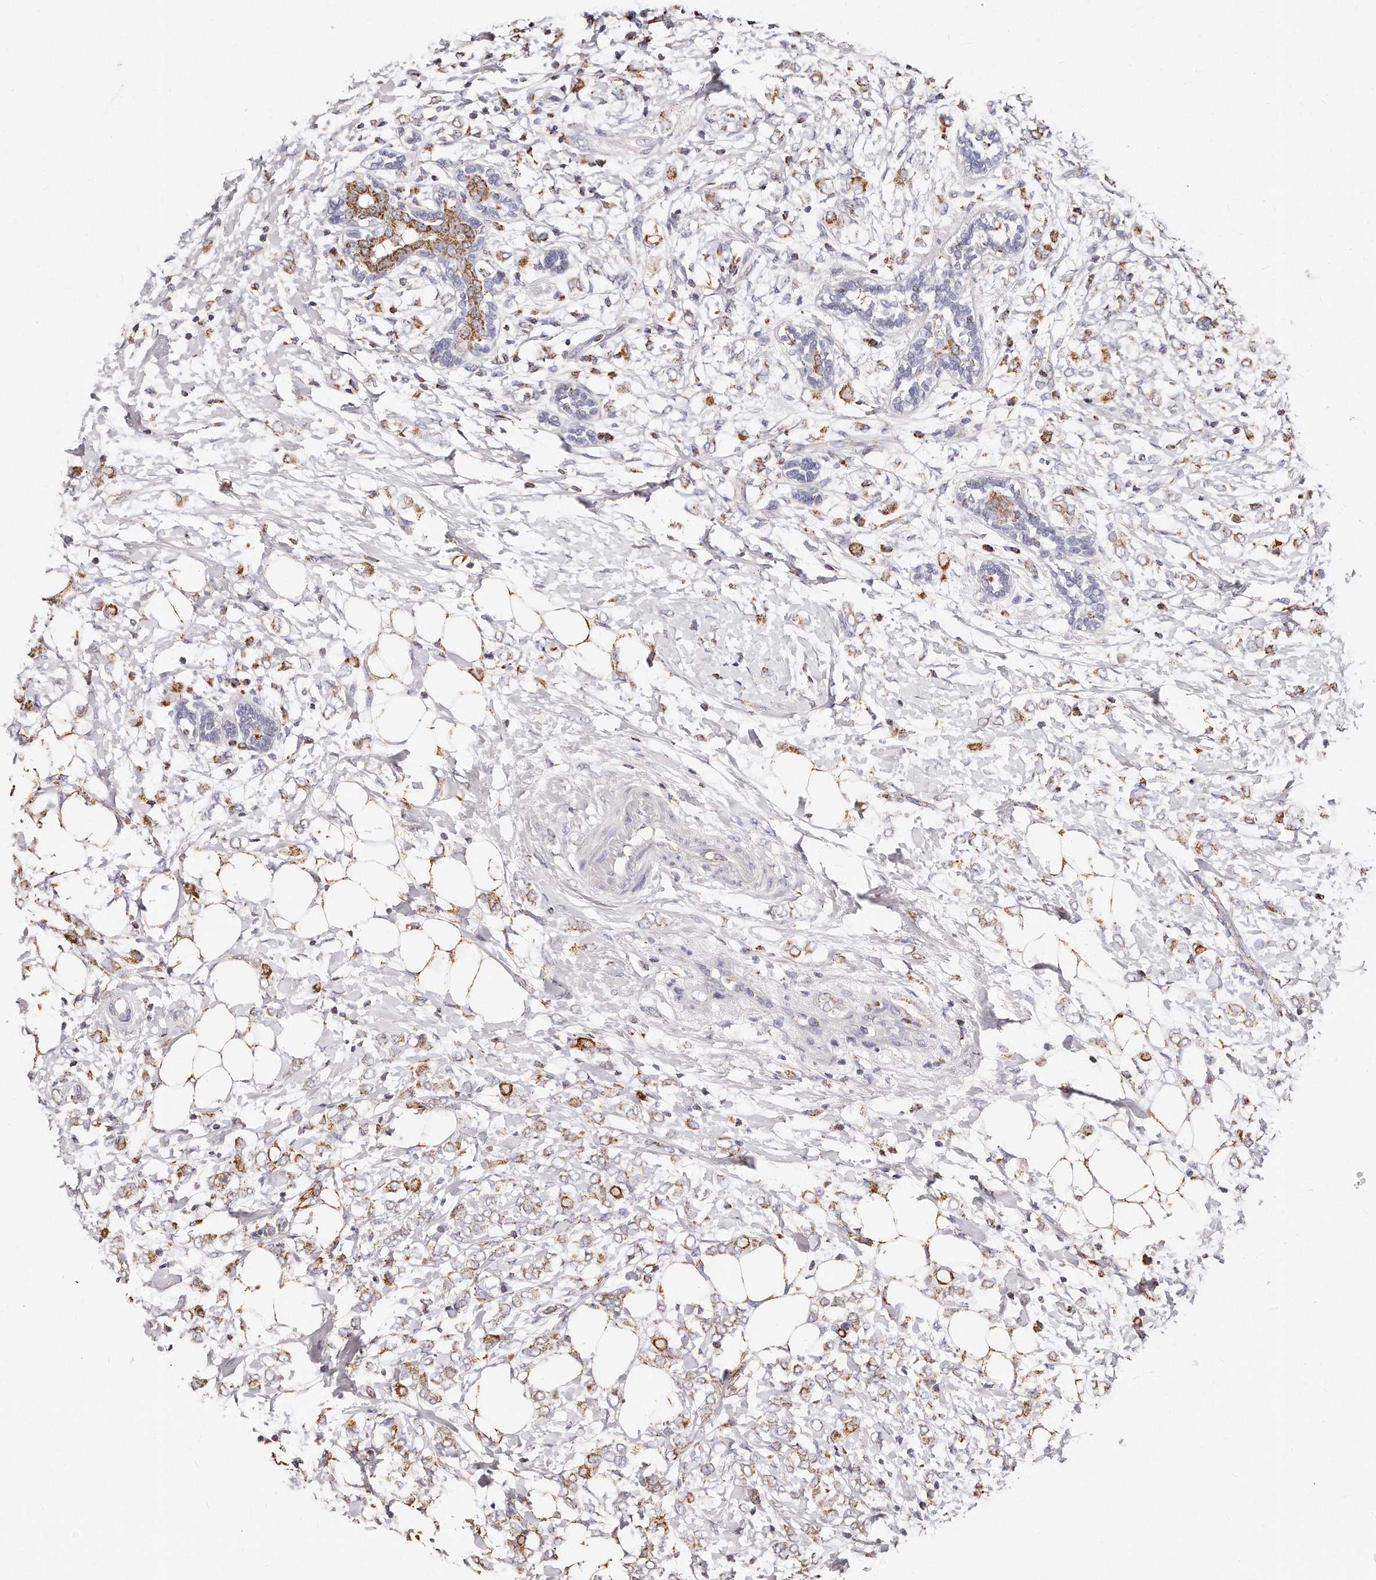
{"staining": {"intensity": "moderate", "quantity": ">75%", "location": "cytoplasmic/membranous"}, "tissue": "breast cancer", "cell_type": "Tumor cells", "image_type": "cancer", "snomed": [{"axis": "morphology", "description": "Normal tissue, NOS"}, {"axis": "morphology", "description": "Lobular carcinoma"}, {"axis": "topography", "description": "Breast"}], "caption": "Breast lobular carcinoma tissue displays moderate cytoplasmic/membranous staining in about >75% of tumor cells, visualized by immunohistochemistry. The staining was performed using DAB to visualize the protein expression in brown, while the nuclei were stained in blue with hematoxylin (Magnification: 20x).", "gene": "RTKN", "patient": {"sex": "female", "age": 47}}